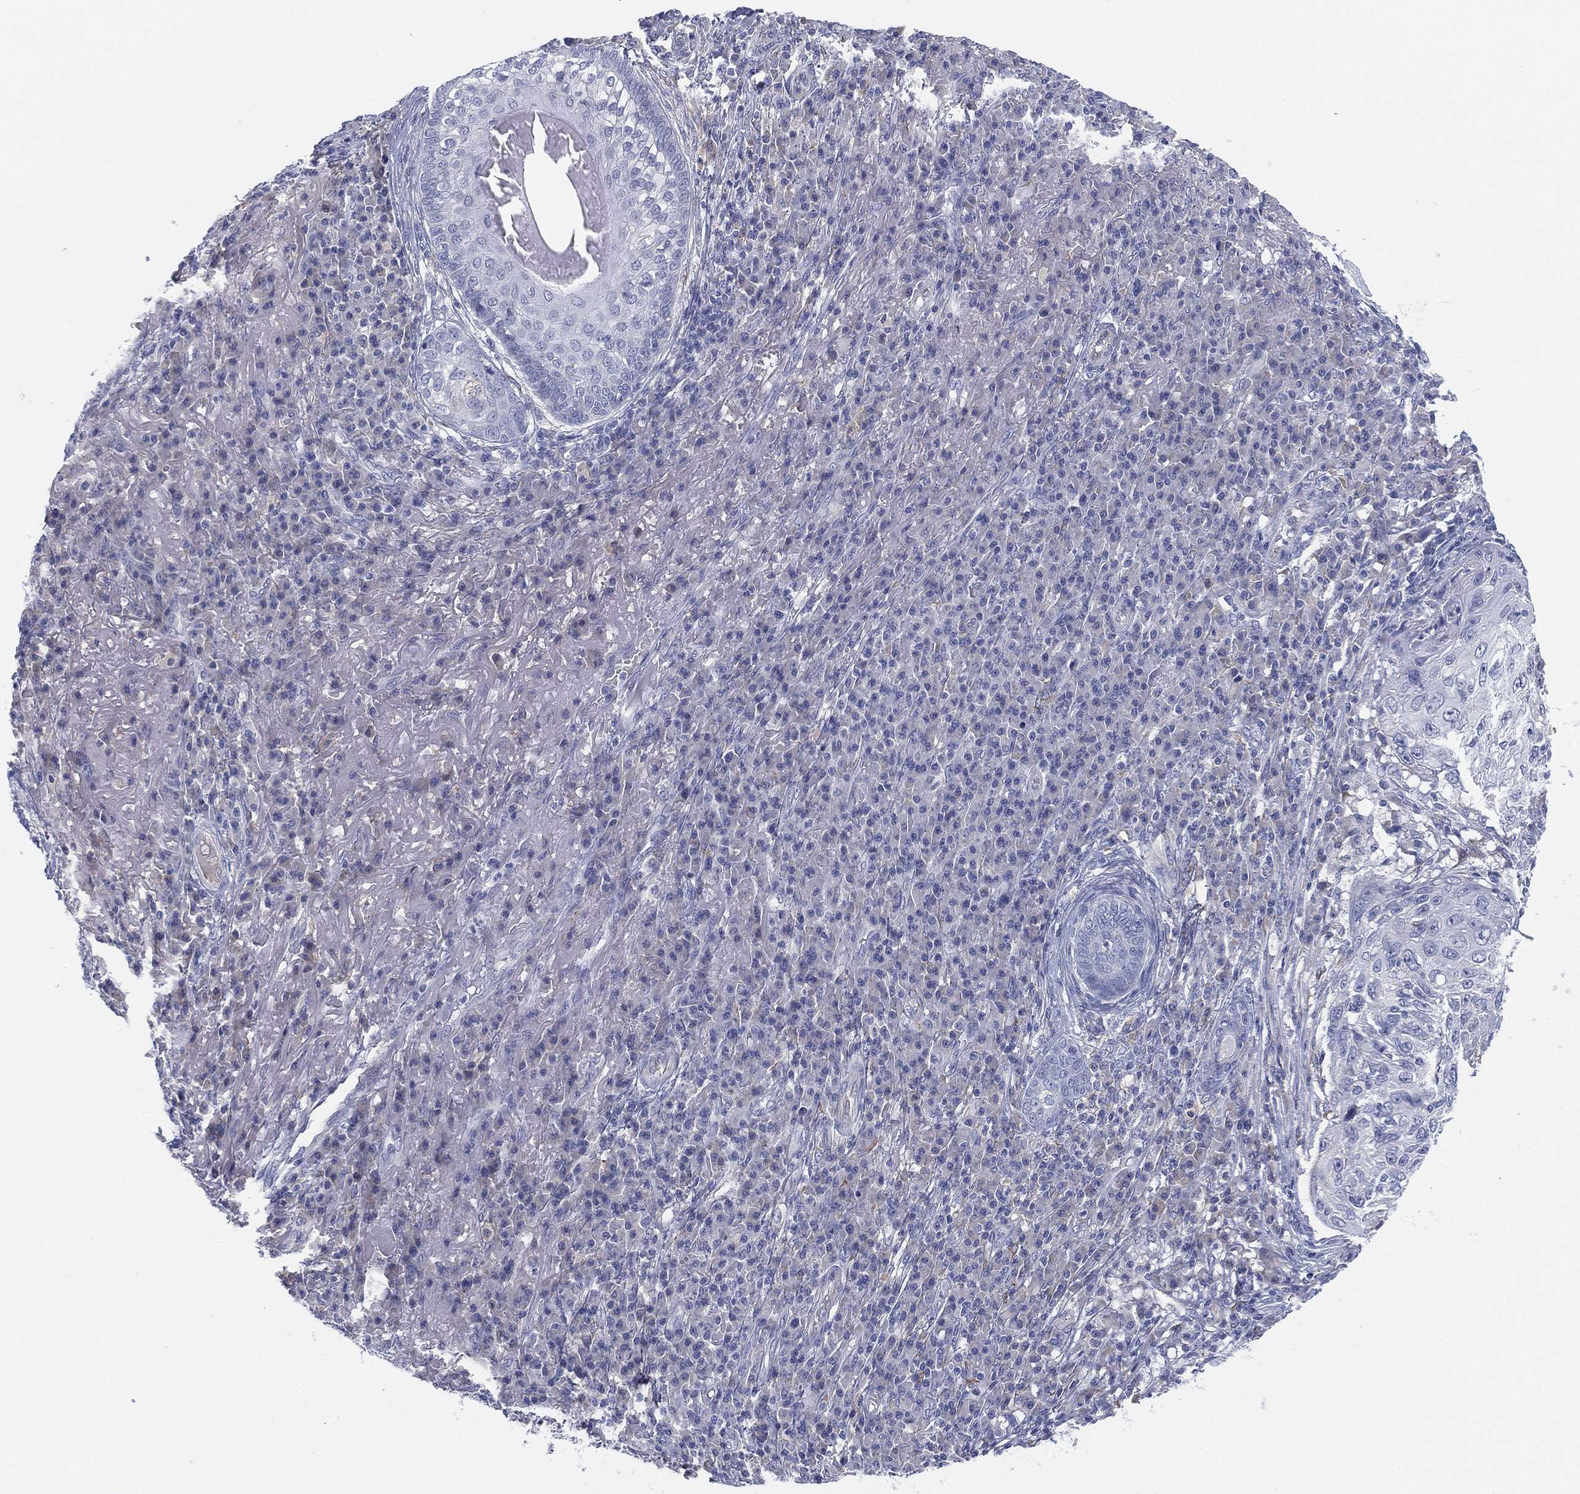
{"staining": {"intensity": "weak", "quantity": "<25%", "location": "cytoplasmic/membranous"}, "tissue": "skin cancer", "cell_type": "Tumor cells", "image_type": "cancer", "snomed": [{"axis": "morphology", "description": "Squamous cell carcinoma, NOS"}, {"axis": "topography", "description": "Skin"}], "caption": "IHC photomicrograph of neoplastic tissue: human skin cancer (squamous cell carcinoma) stained with DAB exhibits no significant protein positivity in tumor cells.", "gene": "MLF1", "patient": {"sex": "male", "age": 92}}